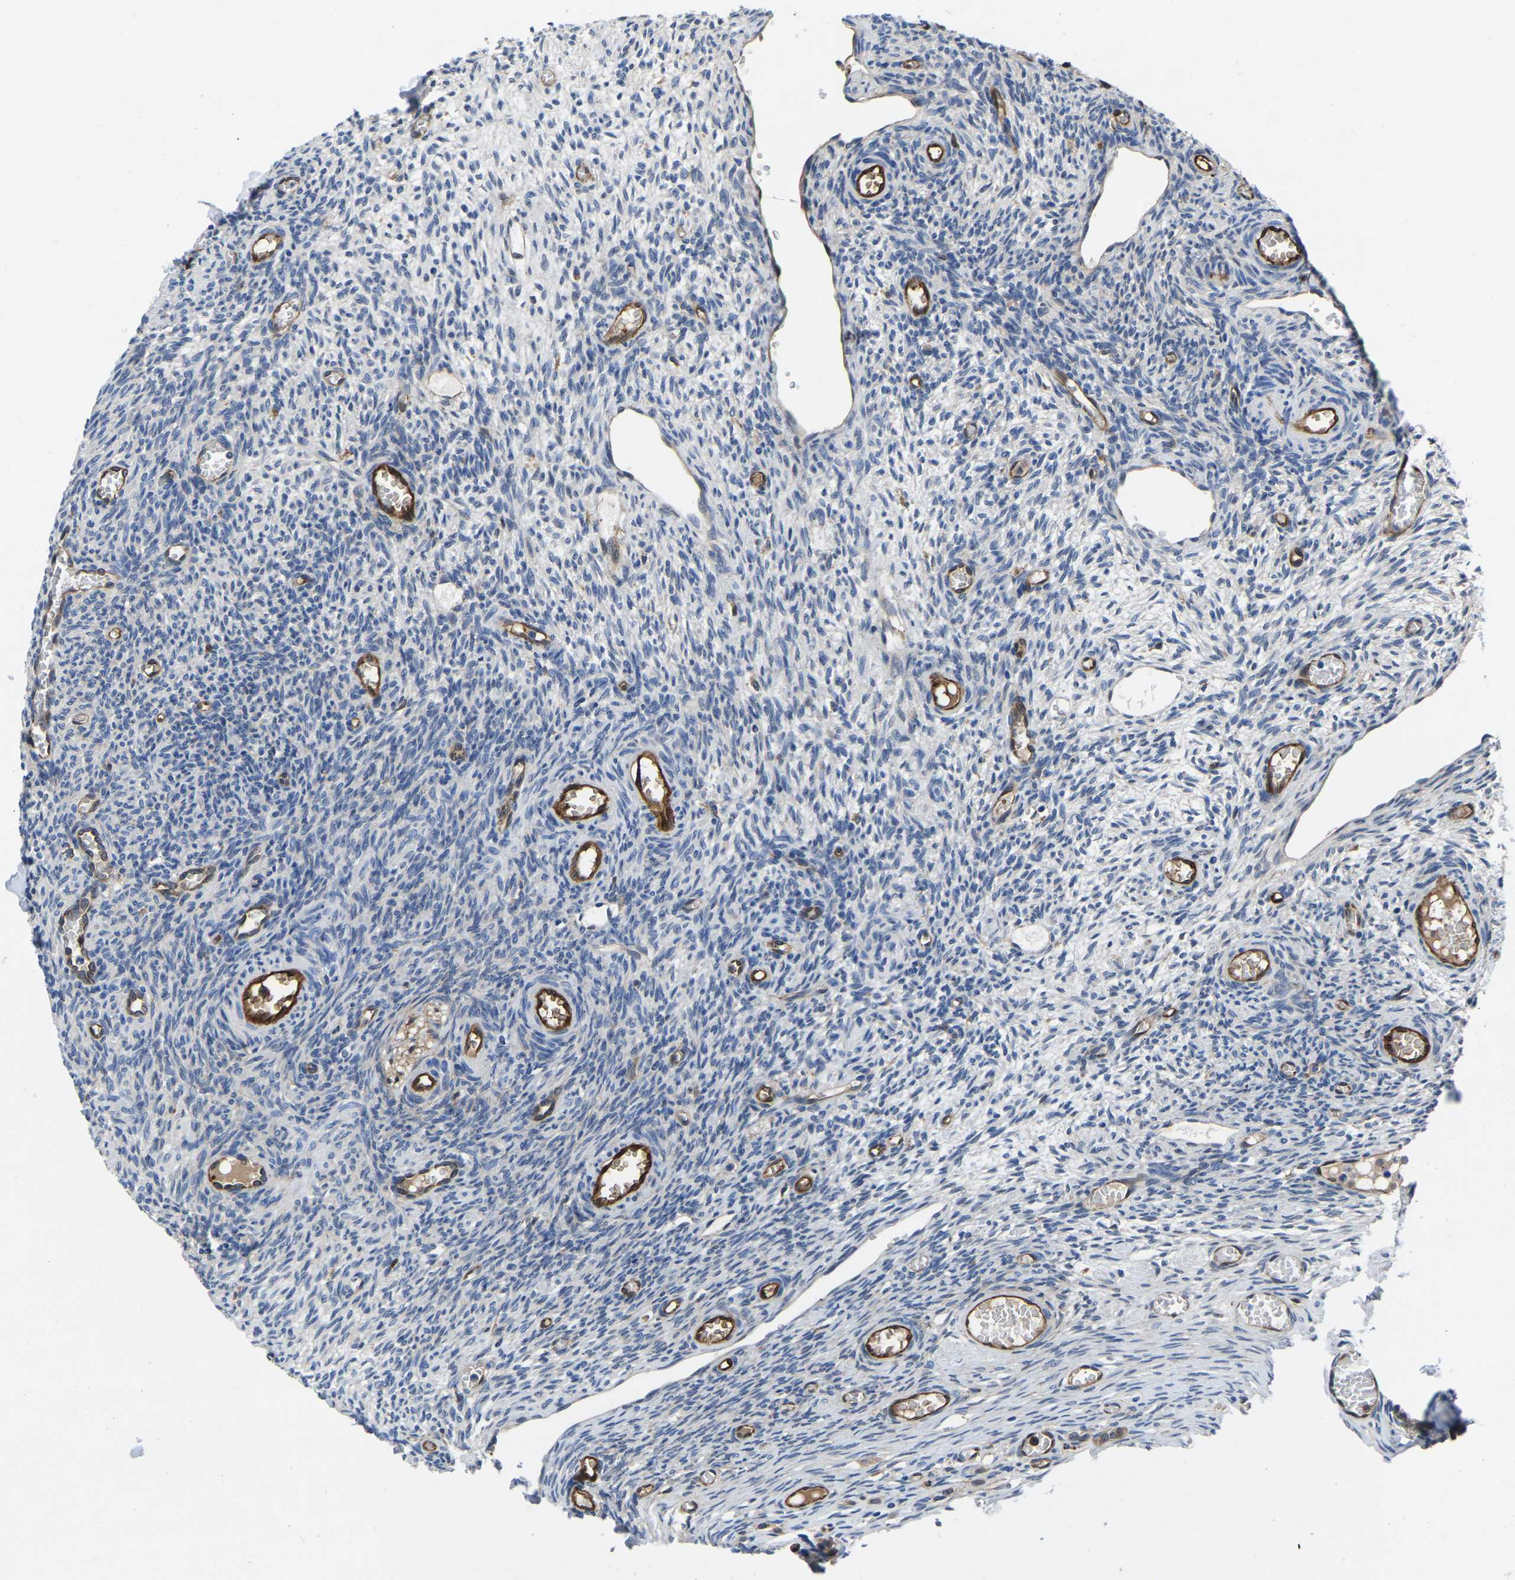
{"staining": {"intensity": "weak", "quantity": "<25%", "location": "cytoplasmic/membranous"}, "tissue": "ovary", "cell_type": "Ovarian stroma cells", "image_type": "normal", "snomed": [{"axis": "morphology", "description": "Normal tissue, NOS"}, {"axis": "topography", "description": "Ovary"}], "caption": "High magnification brightfield microscopy of normal ovary stained with DAB (3,3'-diaminobenzidine) (brown) and counterstained with hematoxylin (blue): ovarian stroma cells show no significant expression. (Immunohistochemistry (ihc), brightfield microscopy, high magnification).", "gene": "ATG2B", "patient": {"sex": "female", "age": 27}}